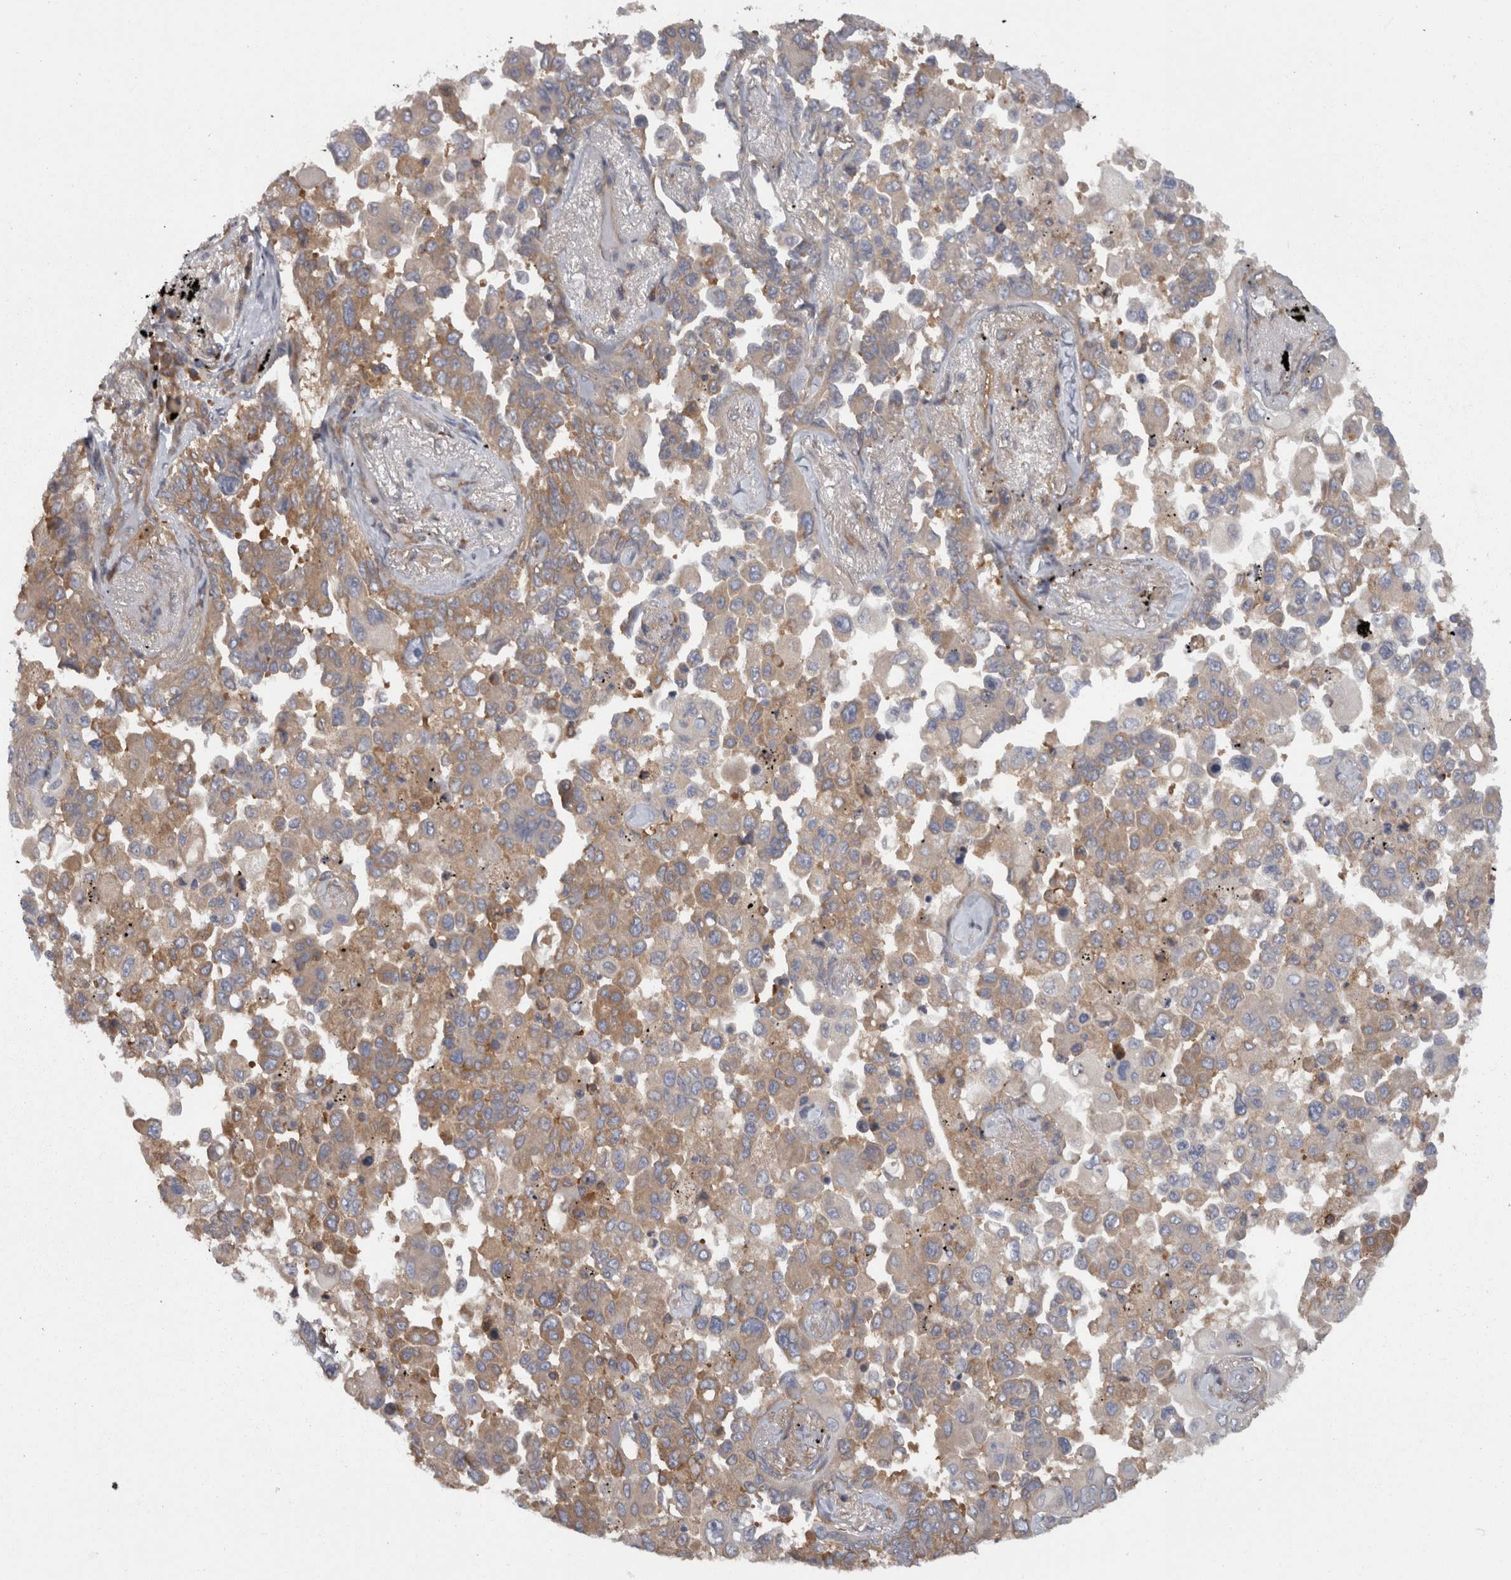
{"staining": {"intensity": "moderate", "quantity": "25%-75%", "location": "cytoplasmic/membranous"}, "tissue": "lung cancer", "cell_type": "Tumor cells", "image_type": "cancer", "snomed": [{"axis": "morphology", "description": "Adenocarcinoma, NOS"}, {"axis": "topography", "description": "Lung"}], "caption": "Immunohistochemical staining of human adenocarcinoma (lung) reveals medium levels of moderate cytoplasmic/membranous positivity in about 25%-75% of tumor cells.", "gene": "SMCR8", "patient": {"sex": "female", "age": 67}}